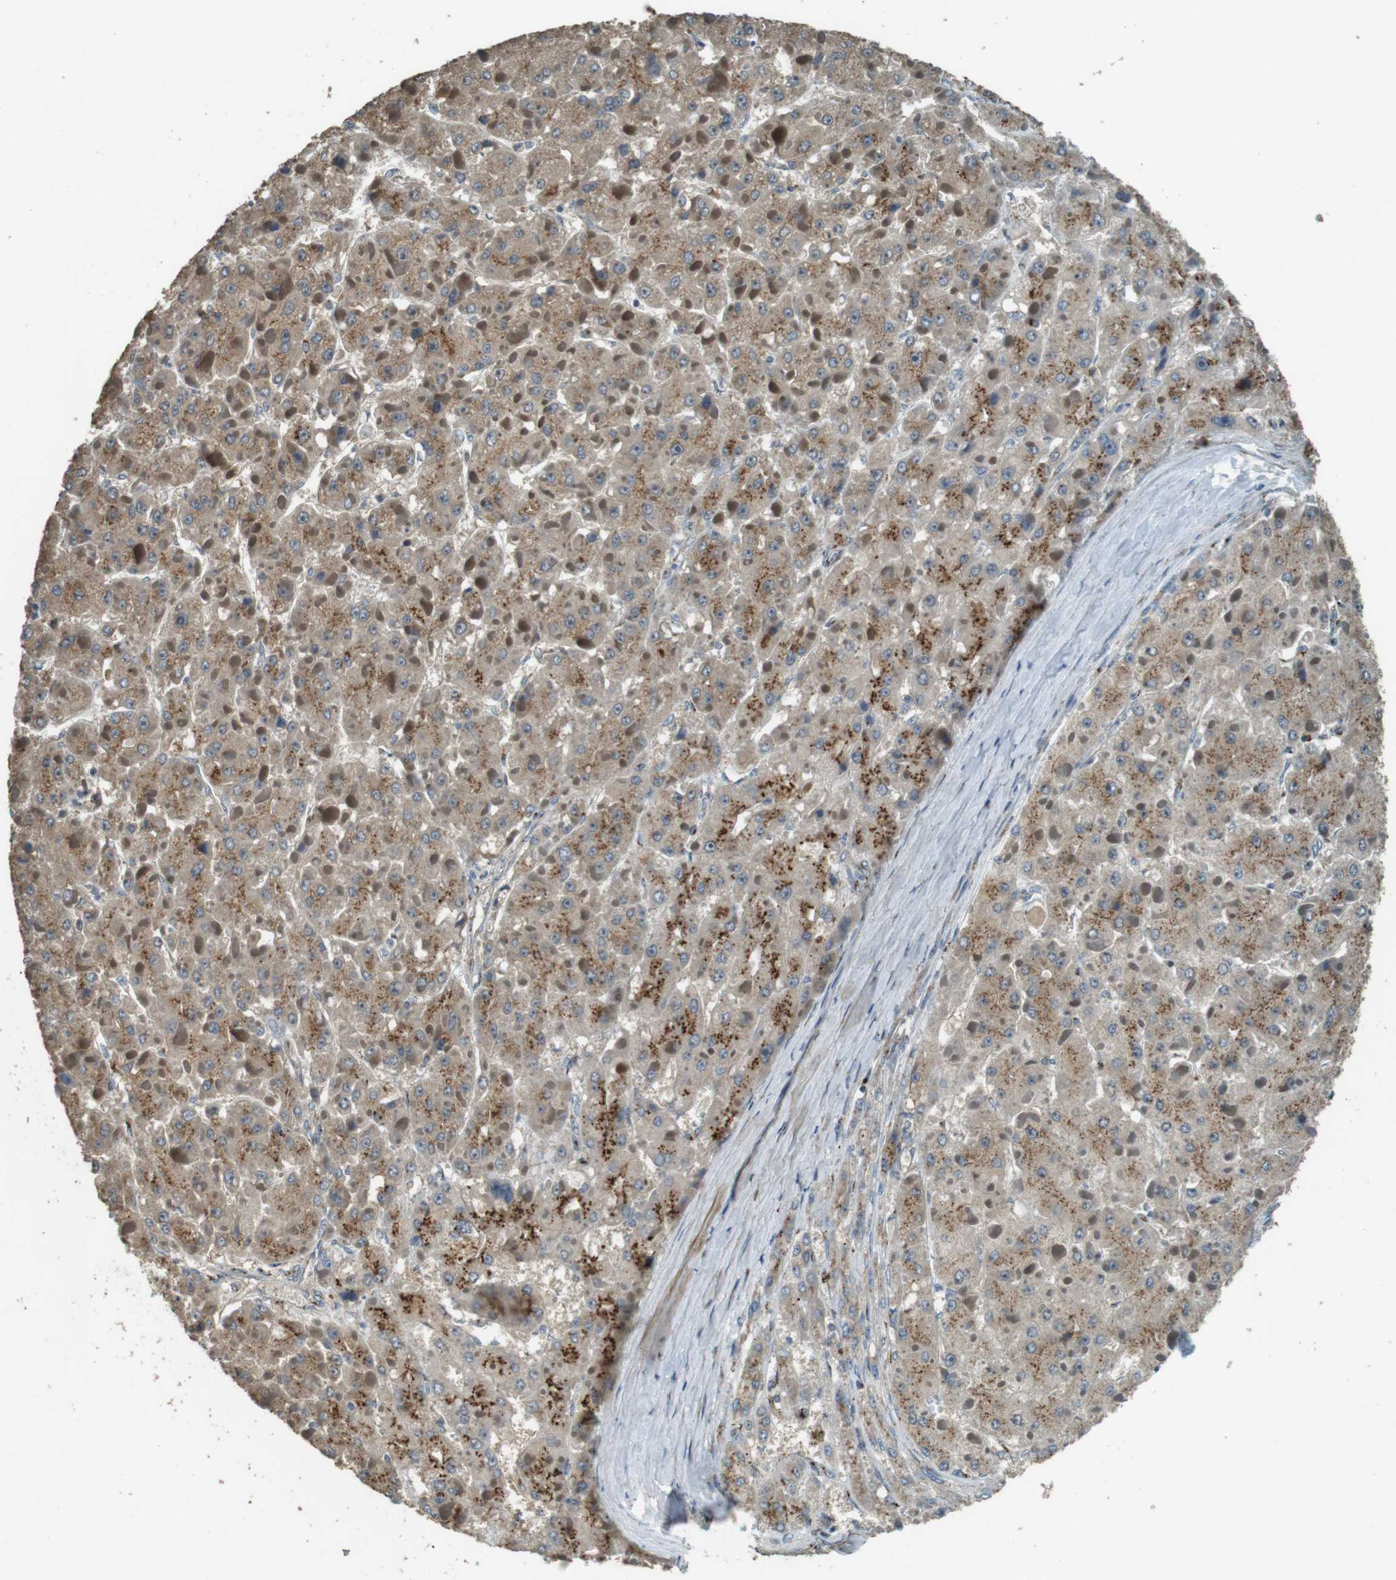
{"staining": {"intensity": "moderate", "quantity": ">75%", "location": "cytoplasmic/membranous"}, "tissue": "liver cancer", "cell_type": "Tumor cells", "image_type": "cancer", "snomed": [{"axis": "morphology", "description": "Carcinoma, Hepatocellular, NOS"}, {"axis": "topography", "description": "Liver"}], "caption": "Immunohistochemical staining of human liver hepatocellular carcinoma exhibits medium levels of moderate cytoplasmic/membranous protein positivity in about >75% of tumor cells.", "gene": "TMEM115", "patient": {"sex": "female", "age": 73}}